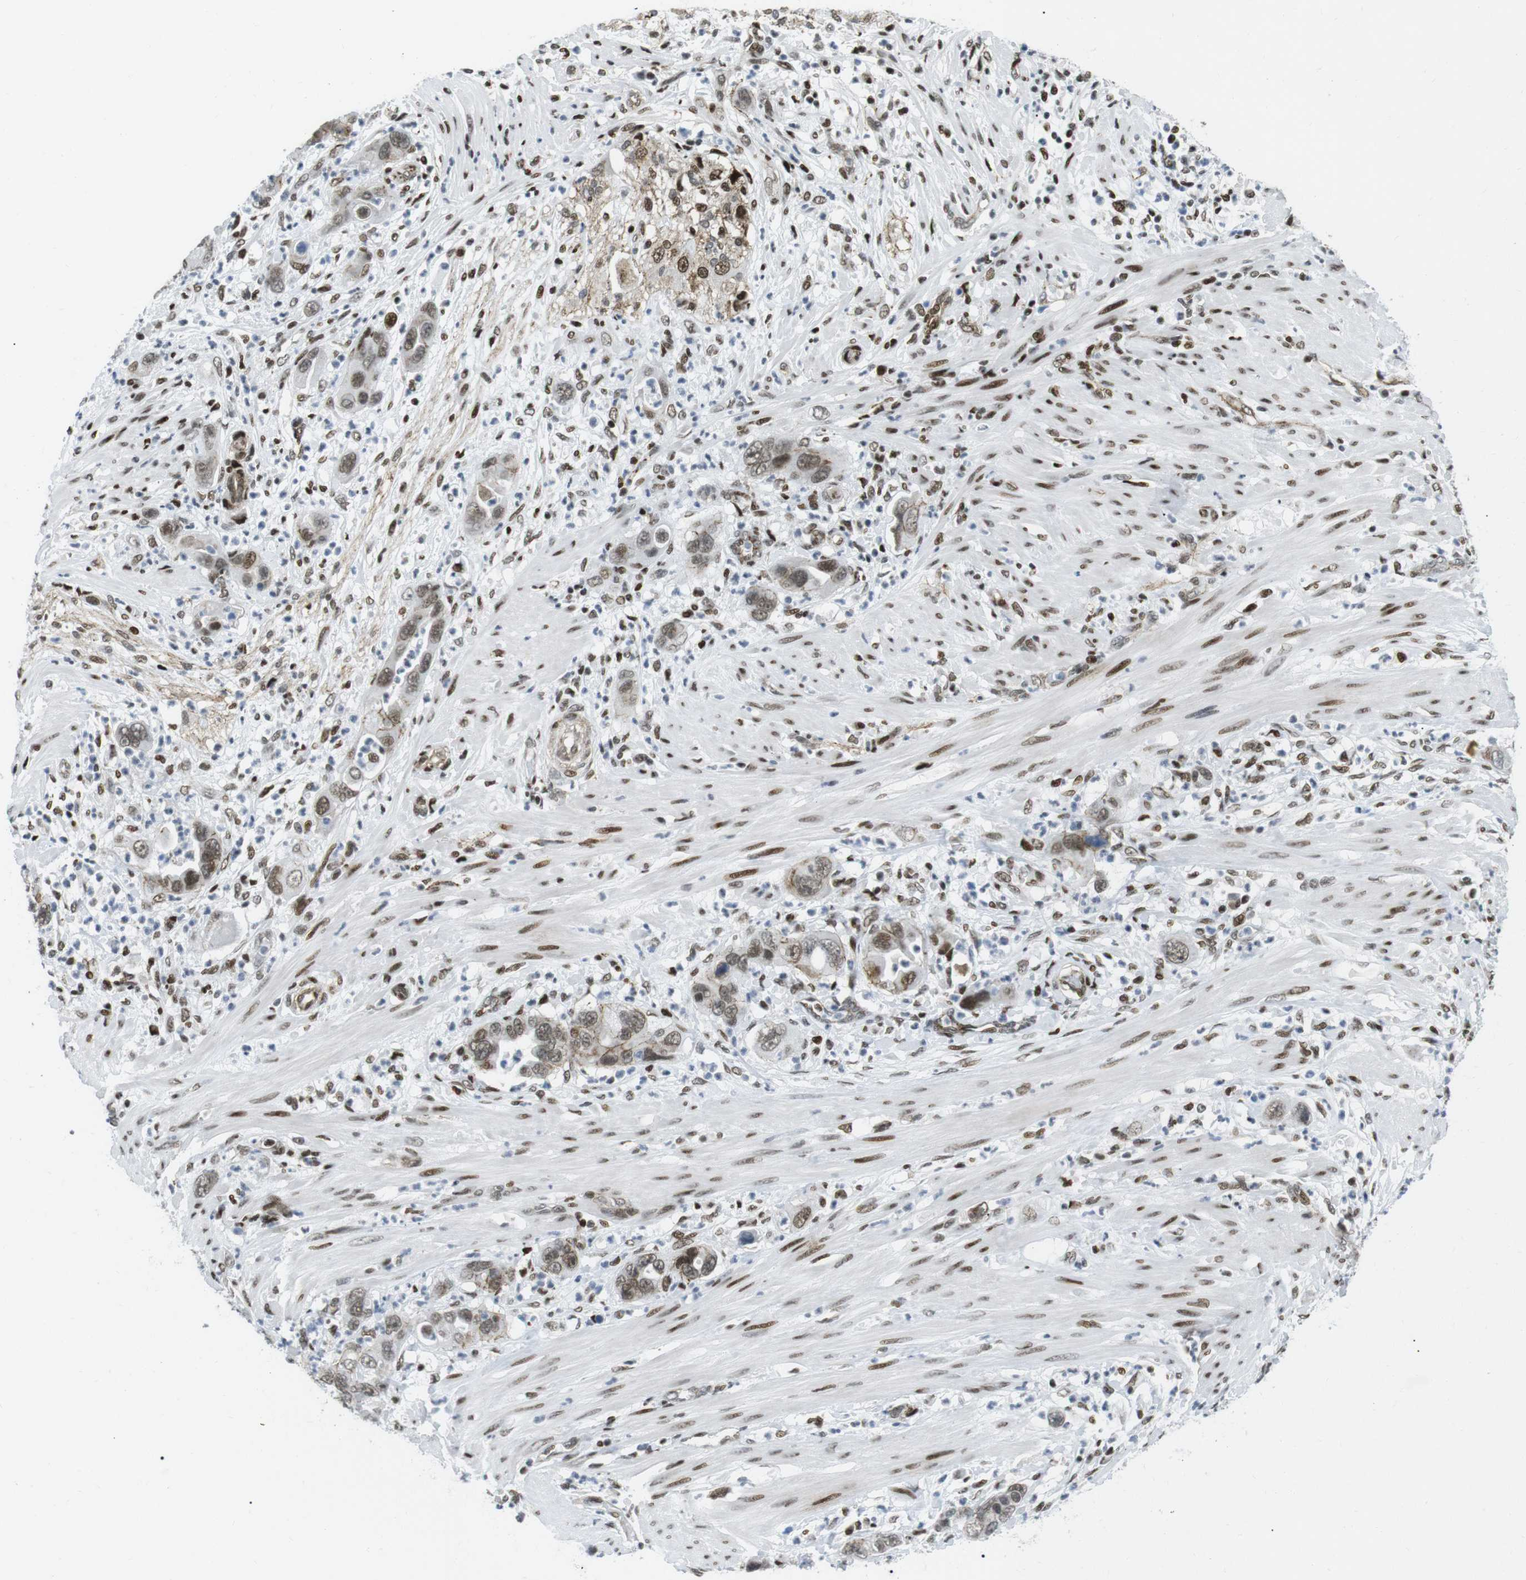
{"staining": {"intensity": "moderate", "quantity": ">75%", "location": "nuclear"}, "tissue": "pancreatic cancer", "cell_type": "Tumor cells", "image_type": "cancer", "snomed": [{"axis": "morphology", "description": "Adenocarcinoma, NOS"}, {"axis": "topography", "description": "Pancreas"}], "caption": "Human pancreatic adenocarcinoma stained with a brown dye reveals moderate nuclear positive staining in about >75% of tumor cells.", "gene": "ARID1A", "patient": {"sex": "female", "age": 71}}